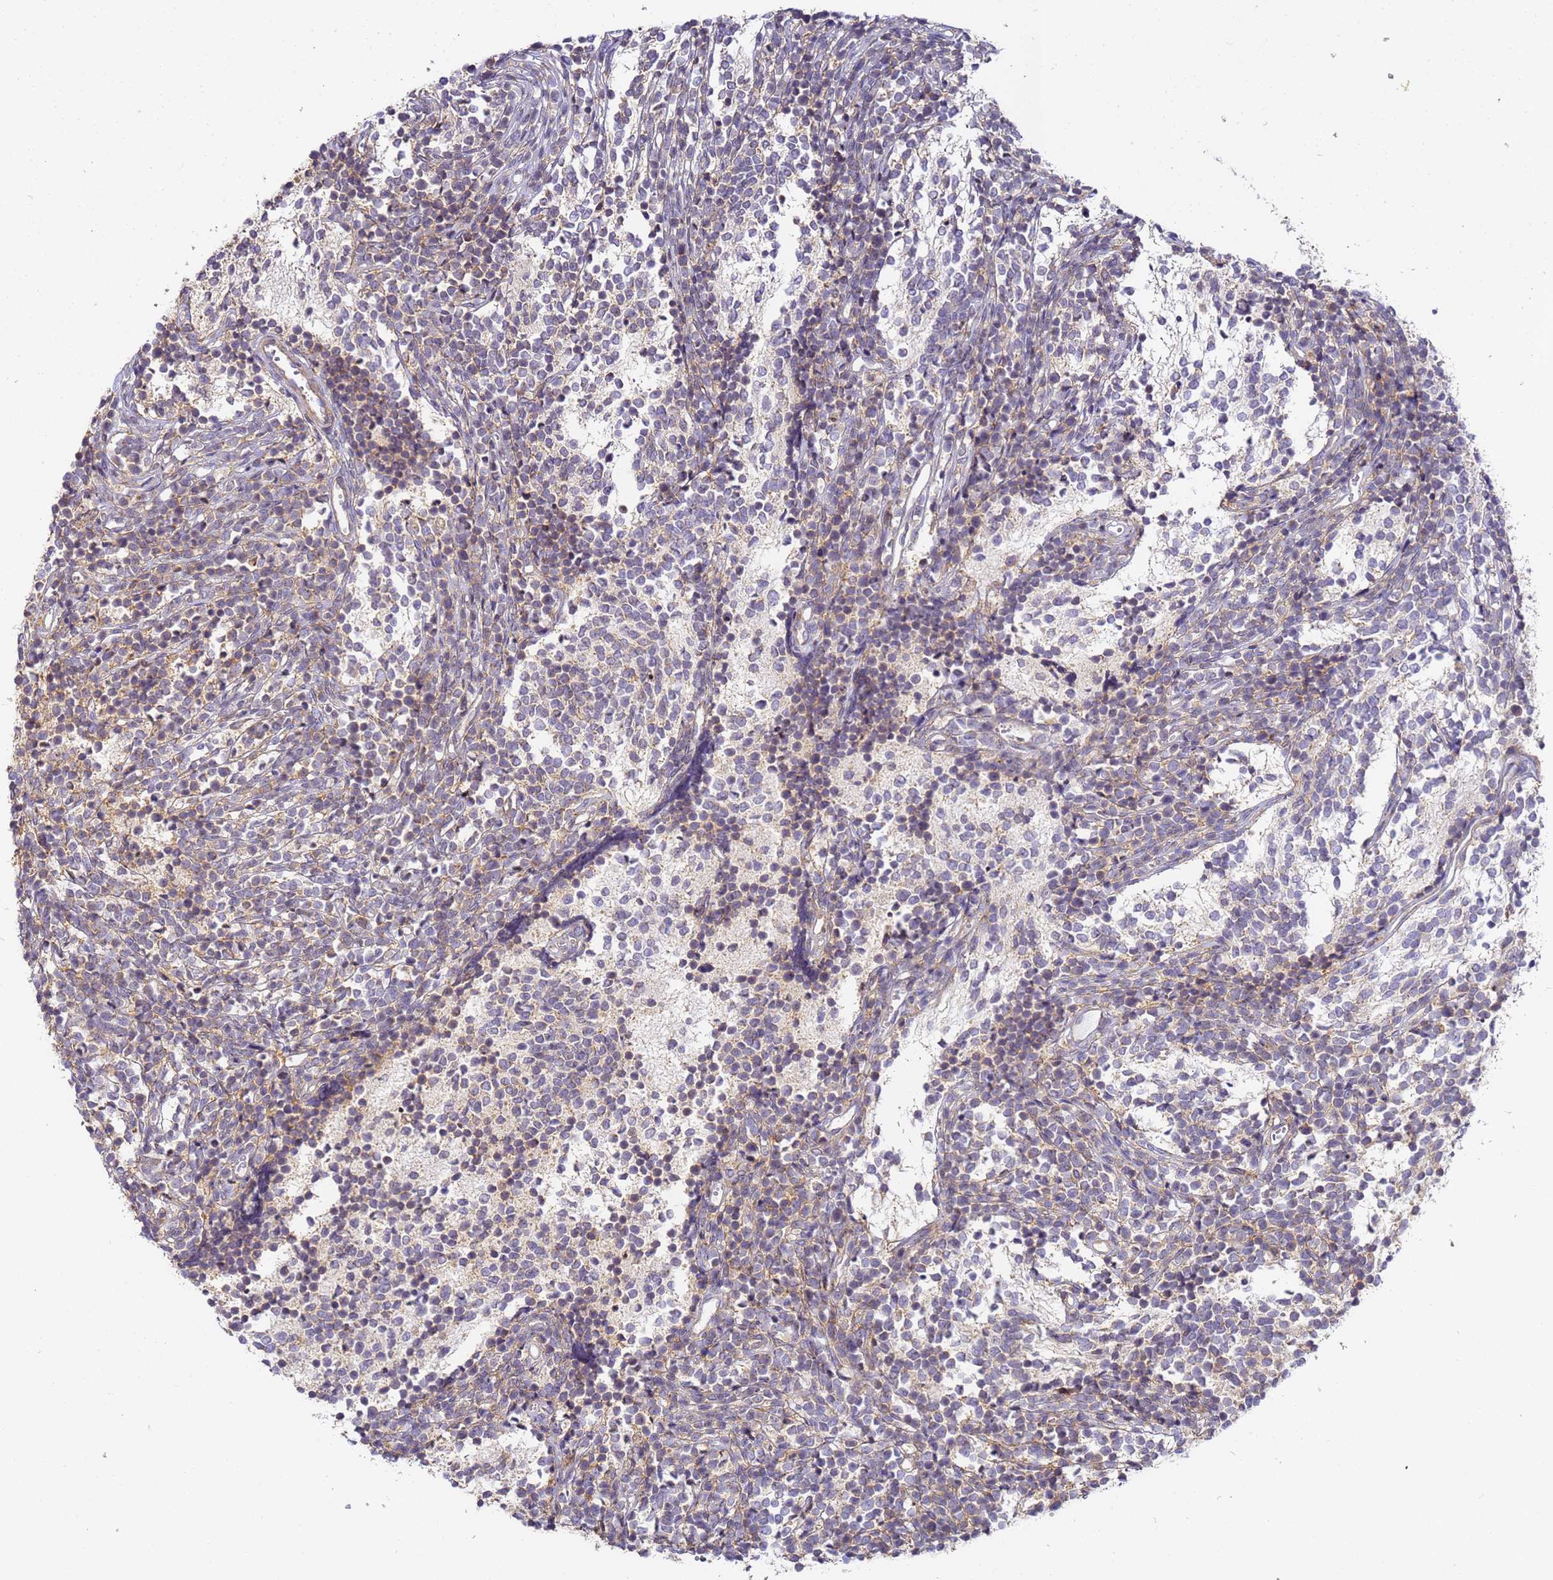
{"staining": {"intensity": "moderate", "quantity": "<25%", "location": "cytoplasmic/membranous"}, "tissue": "glioma", "cell_type": "Tumor cells", "image_type": "cancer", "snomed": [{"axis": "morphology", "description": "Glioma, malignant, Low grade"}, {"axis": "topography", "description": "Brain"}], "caption": "Tumor cells demonstrate low levels of moderate cytoplasmic/membranous expression in about <25% of cells in human glioma. The staining was performed using DAB (3,3'-diaminobenzidine) to visualize the protein expression in brown, while the nuclei were stained in blue with hematoxylin (Magnification: 20x).", "gene": "RPL13A", "patient": {"sex": "female", "age": 1}}